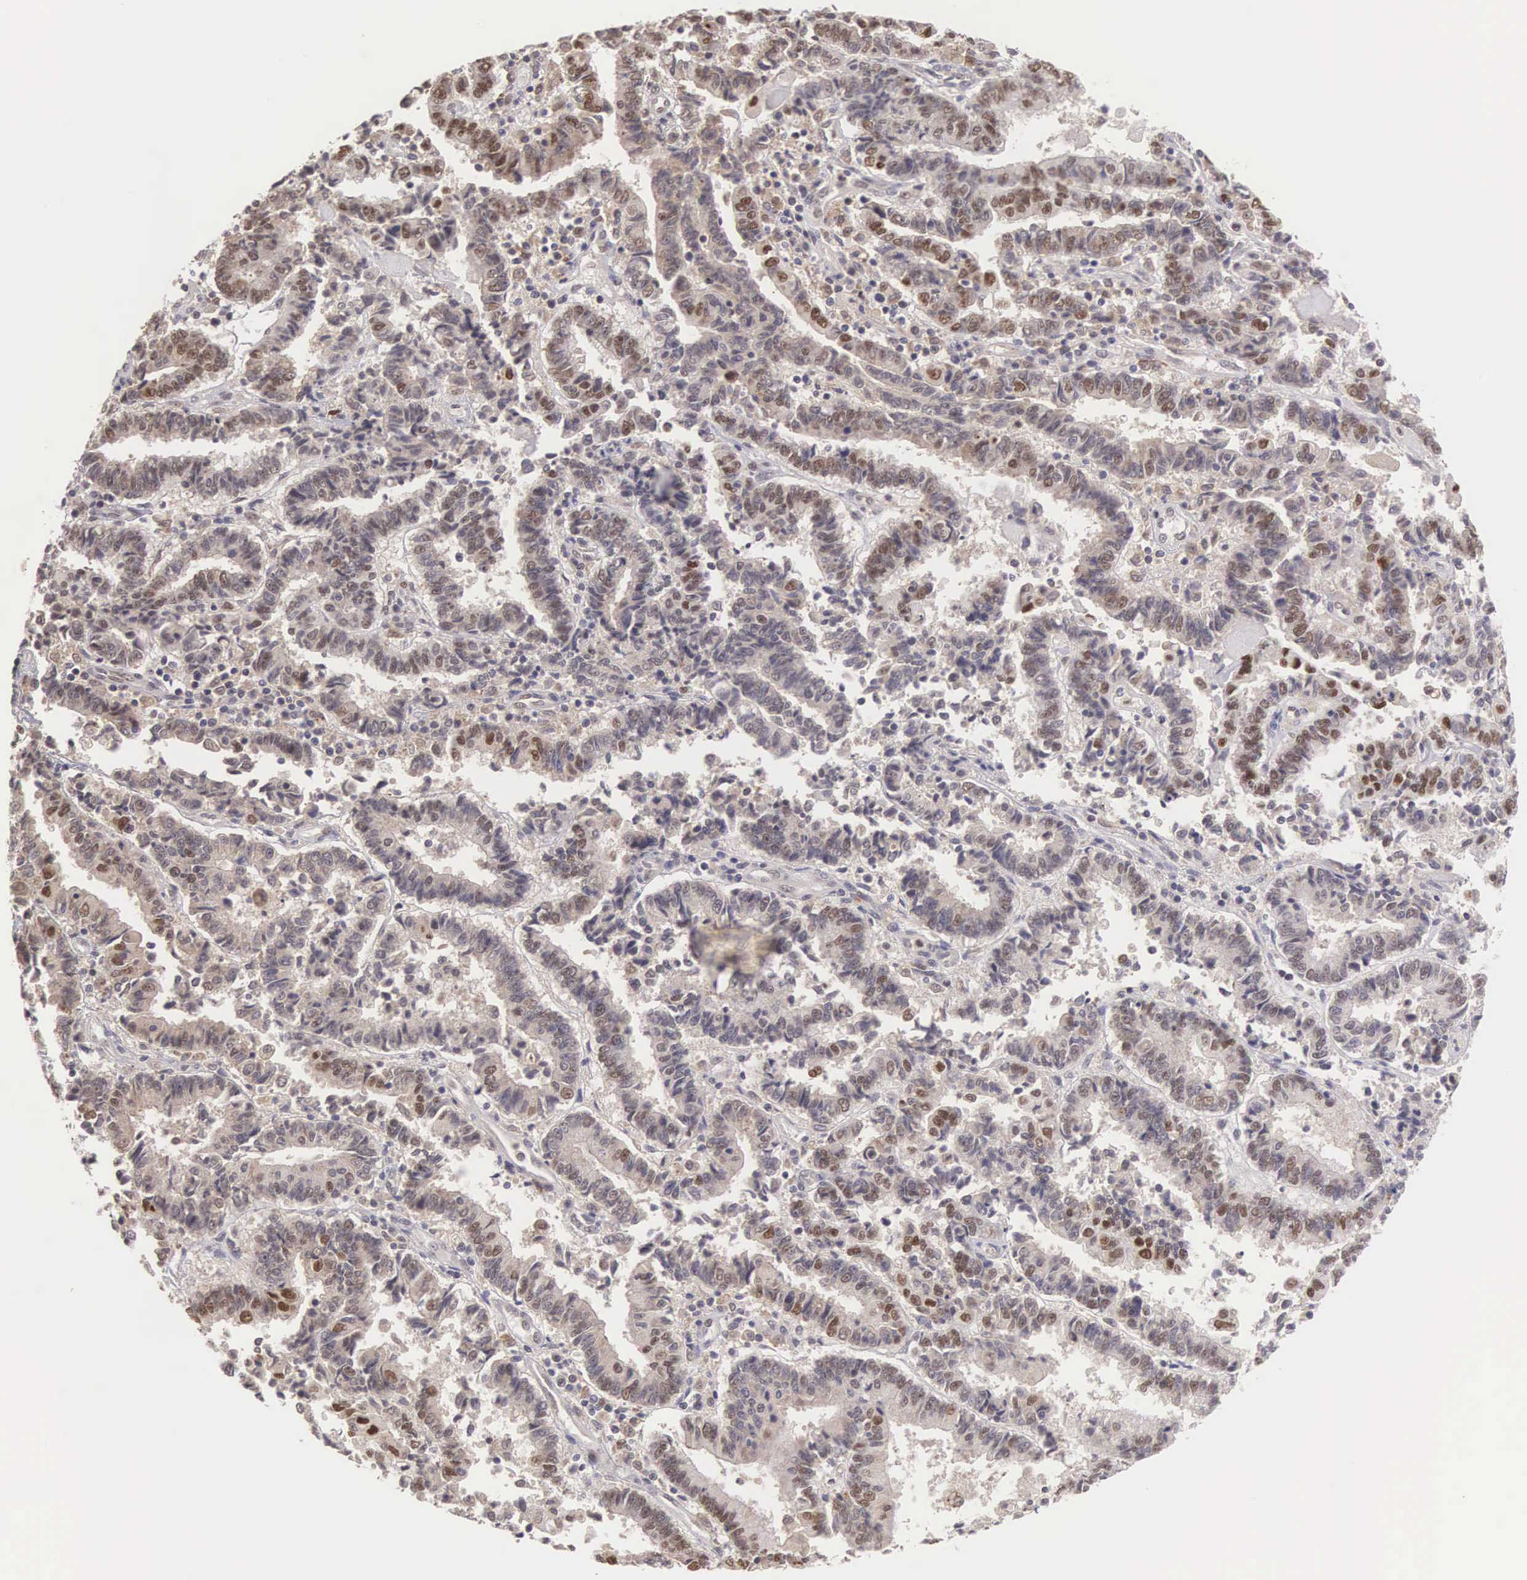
{"staining": {"intensity": "weak", "quantity": "<25%", "location": "nuclear"}, "tissue": "endometrial cancer", "cell_type": "Tumor cells", "image_type": "cancer", "snomed": [{"axis": "morphology", "description": "Adenocarcinoma, NOS"}, {"axis": "topography", "description": "Endometrium"}], "caption": "The histopathology image exhibits no significant expression in tumor cells of endometrial adenocarcinoma.", "gene": "GRK3", "patient": {"sex": "female", "age": 75}}